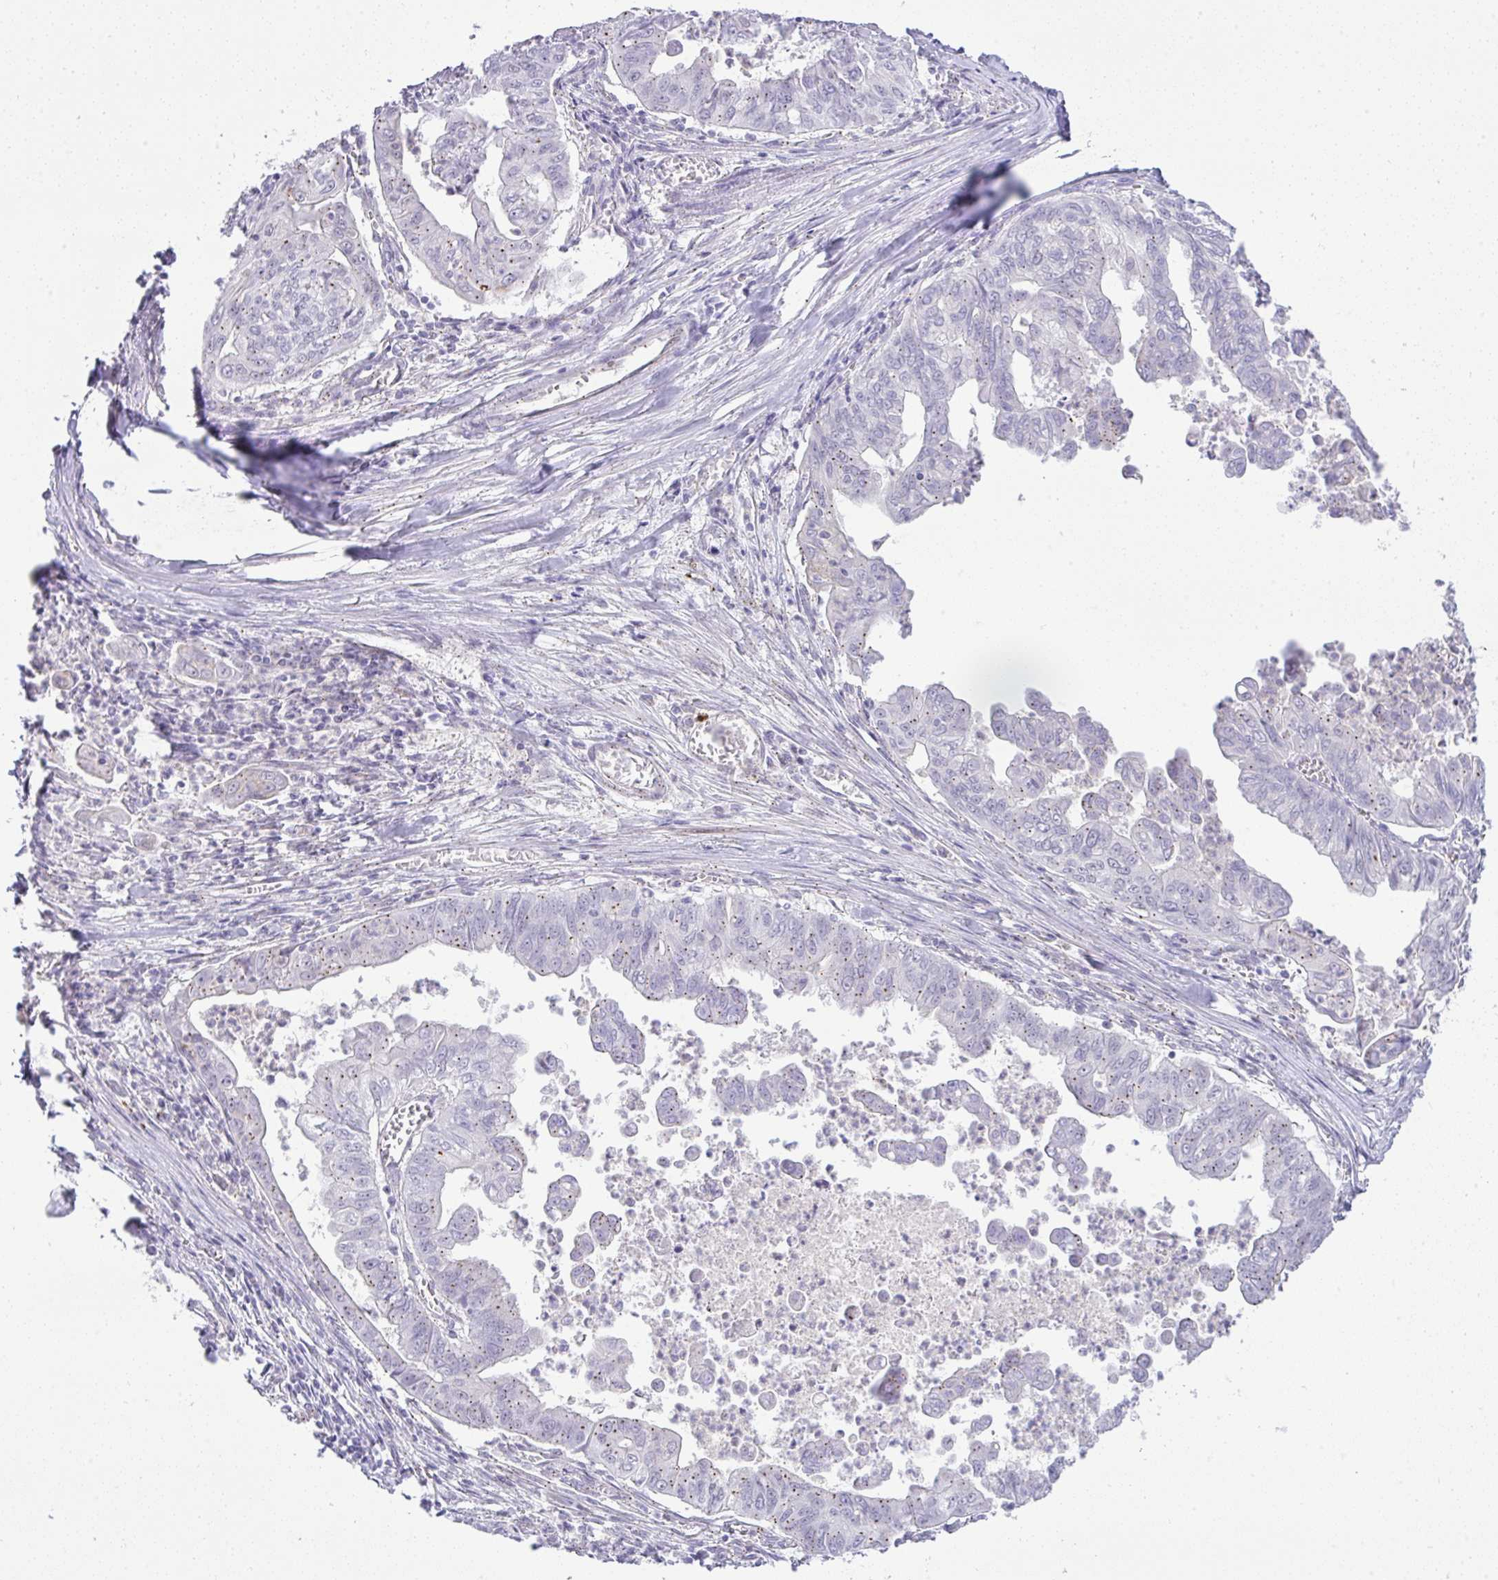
{"staining": {"intensity": "weak", "quantity": "25%-75%", "location": "cytoplasmic/membranous"}, "tissue": "stomach cancer", "cell_type": "Tumor cells", "image_type": "cancer", "snomed": [{"axis": "morphology", "description": "Adenocarcinoma, NOS"}, {"axis": "topography", "description": "Stomach, upper"}], "caption": "High-power microscopy captured an IHC micrograph of stomach cancer, revealing weak cytoplasmic/membranous expression in about 25%-75% of tumor cells. (Brightfield microscopy of DAB IHC at high magnification).", "gene": "FAM177A1", "patient": {"sex": "male", "age": 80}}